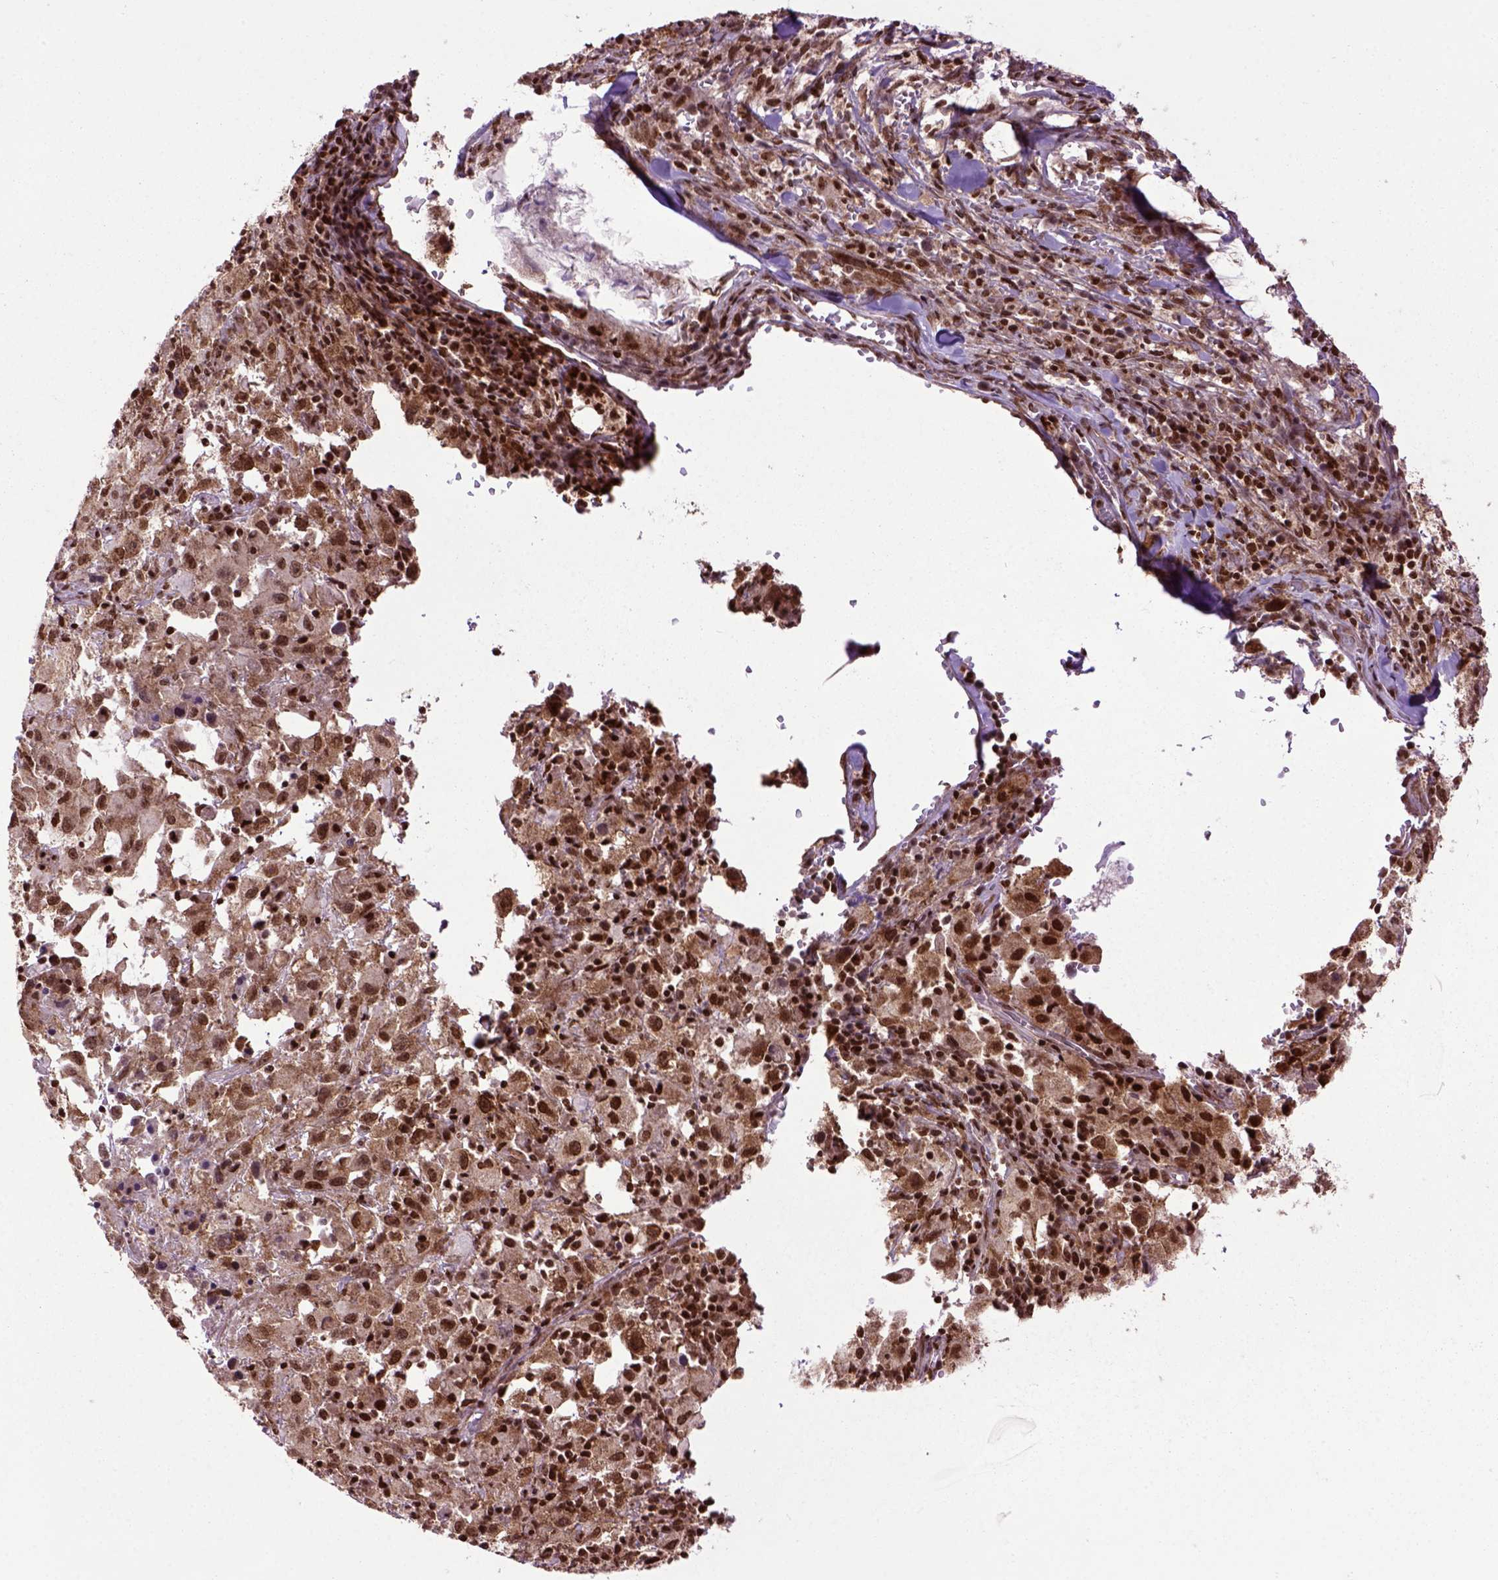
{"staining": {"intensity": "strong", "quantity": ">75%", "location": "nuclear"}, "tissue": "melanoma", "cell_type": "Tumor cells", "image_type": "cancer", "snomed": [{"axis": "morphology", "description": "Malignant melanoma, Metastatic site"}, {"axis": "topography", "description": "Soft tissue"}], "caption": "A brown stain highlights strong nuclear staining of a protein in human malignant melanoma (metastatic site) tumor cells. The staining was performed using DAB to visualize the protein expression in brown, while the nuclei were stained in blue with hematoxylin (Magnification: 20x).", "gene": "CELF1", "patient": {"sex": "male", "age": 50}}